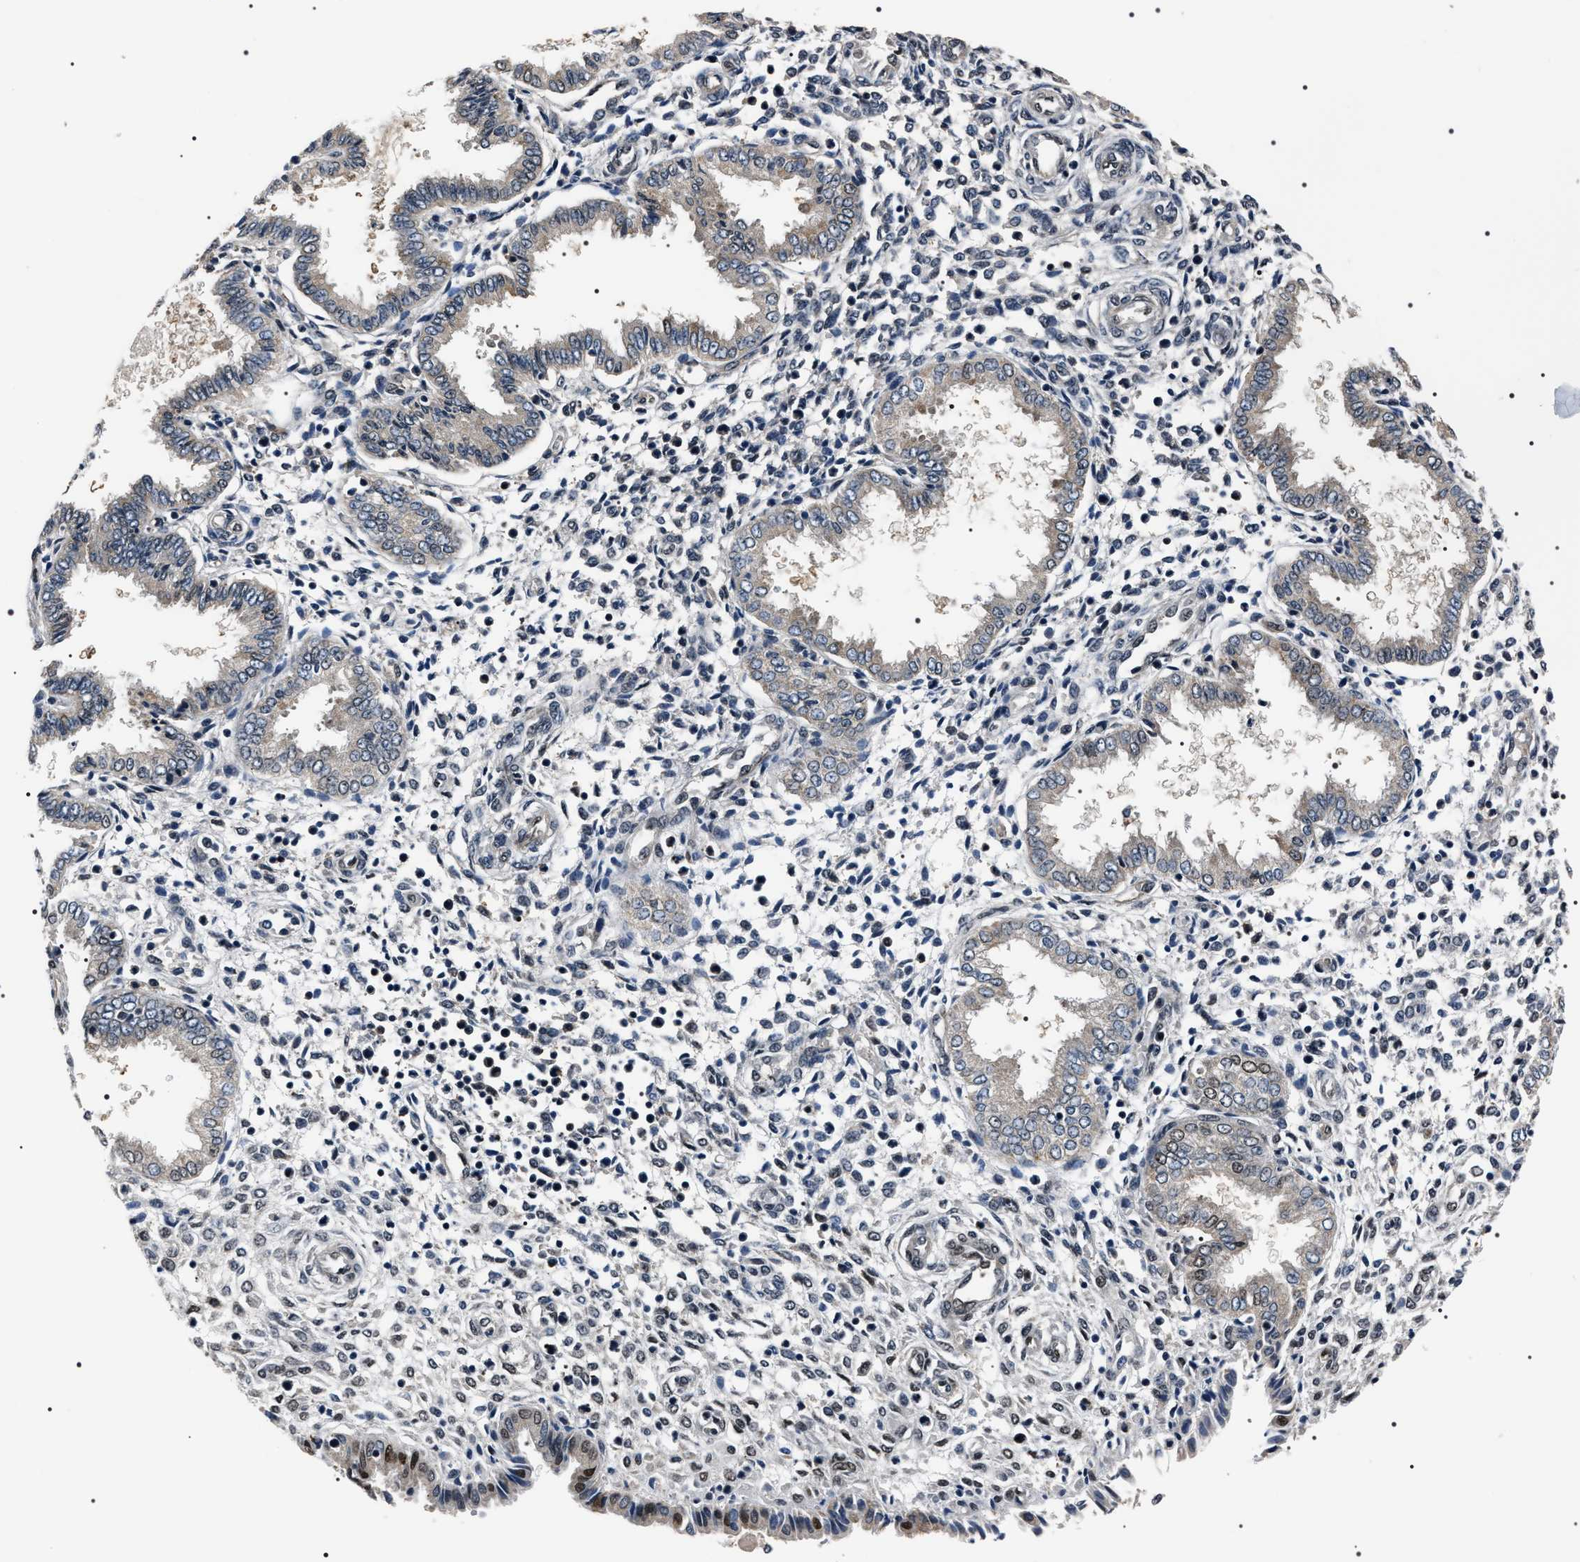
{"staining": {"intensity": "negative", "quantity": "none", "location": "none"}, "tissue": "endometrium", "cell_type": "Cells in endometrial stroma", "image_type": "normal", "snomed": [{"axis": "morphology", "description": "Normal tissue, NOS"}, {"axis": "topography", "description": "Endometrium"}], "caption": "The photomicrograph shows no significant staining in cells in endometrial stroma of endometrium.", "gene": "SIPA1", "patient": {"sex": "female", "age": 33}}